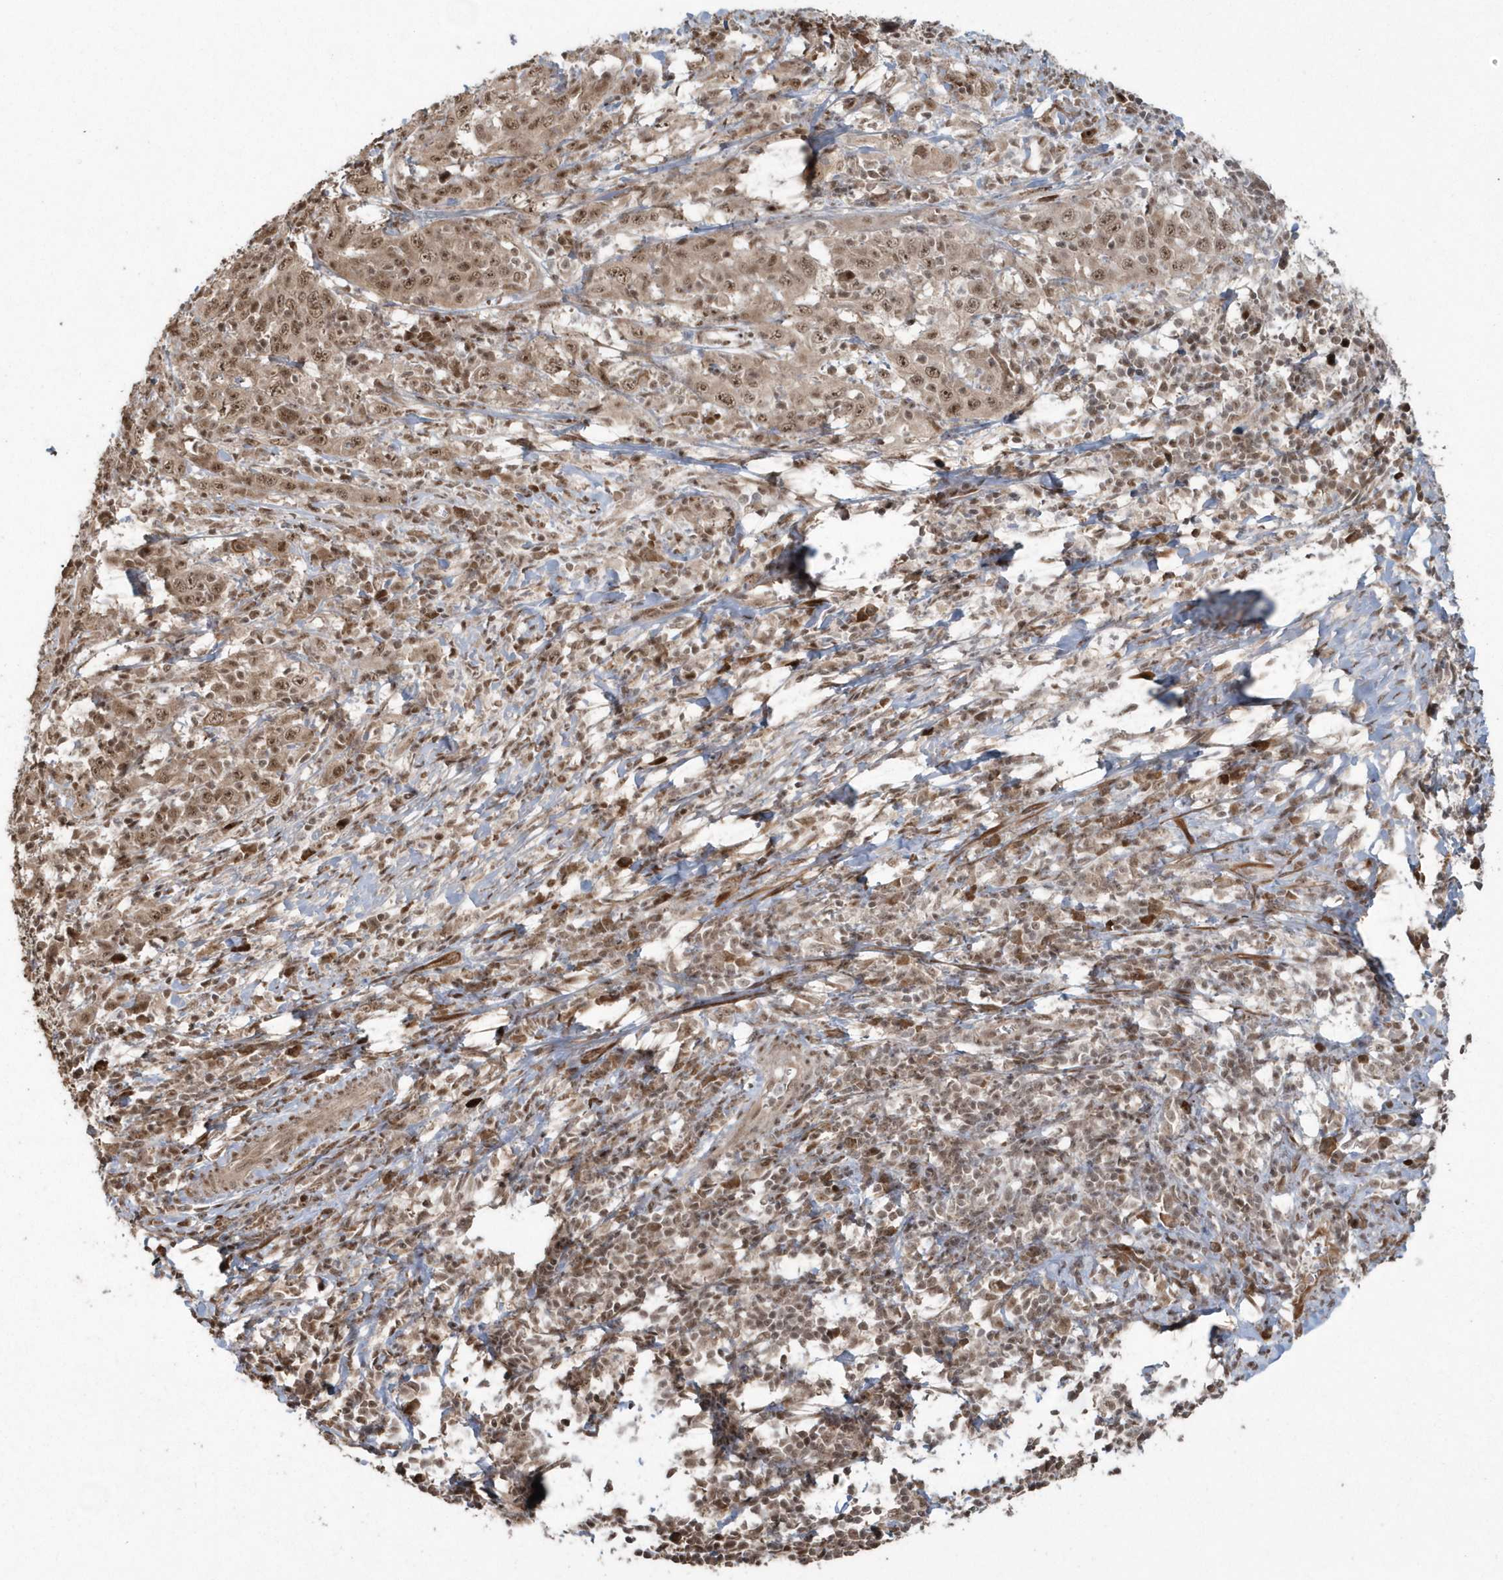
{"staining": {"intensity": "moderate", "quantity": ">75%", "location": "cytoplasmic/membranous,nuclear"}, "tissue": "cervical cancer", "cell_type": "Tumor cells", "image_type": "cancer", "snomed": [{"axis": "morphology", "description": "Squamous cell carcinoma, NOS"}, {"axis": "topography", "description": "Cervix"}], "caption": "Immunohistochemistry (IHC) (DAB (3,3'-diaminobenzidine)) staining of human cervical cancer exhibits moderate cytoplasmic/membranous and nuclear protein staining in about >75% of tumor cells.", "gene": "EPB41L4A", "patient": {"sex": "female", "age": 46}}